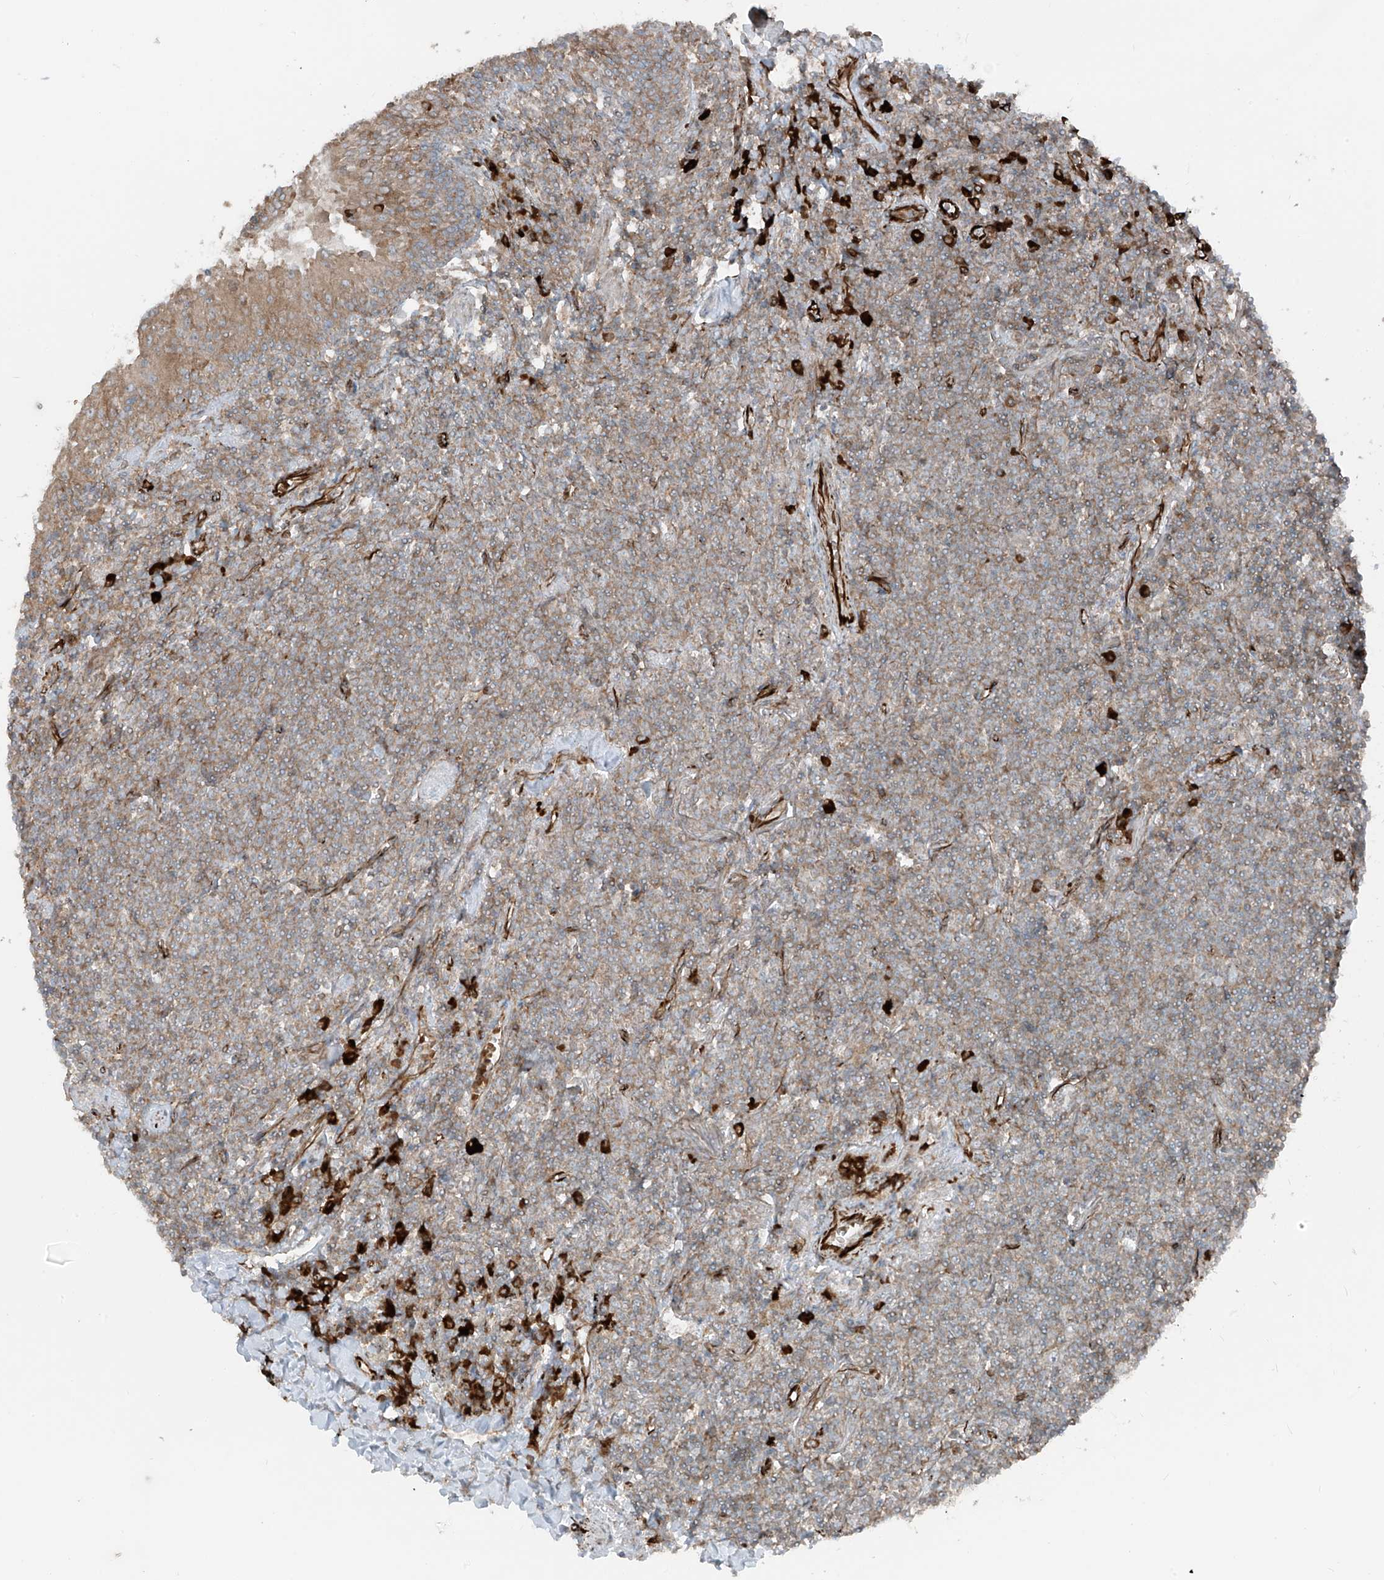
{"staining": {"intensity": "weak", "quantity": ">75%", "location": "cytoplasmic/membranous"}, "tissue": "lymphoma", "cell_type": "Tumor cells", "image_type": "cancer", "snomed": [{"axis": "morphology", "description": "Malignant lymphoma, non-Hodgkin's type, Low grade"}, {"axis": "topography", "description": "Lung"}], "caption": "Immunohistochemical staining of malignant lymphoma, non-Hodgkin's type (low-grade) exhibits low levels of weak cytoplasmic/membranous expression in approximately >75% of tumor cells.", "gene": "ERLEC1", "patient": {"sex": "female", "age": 71}}